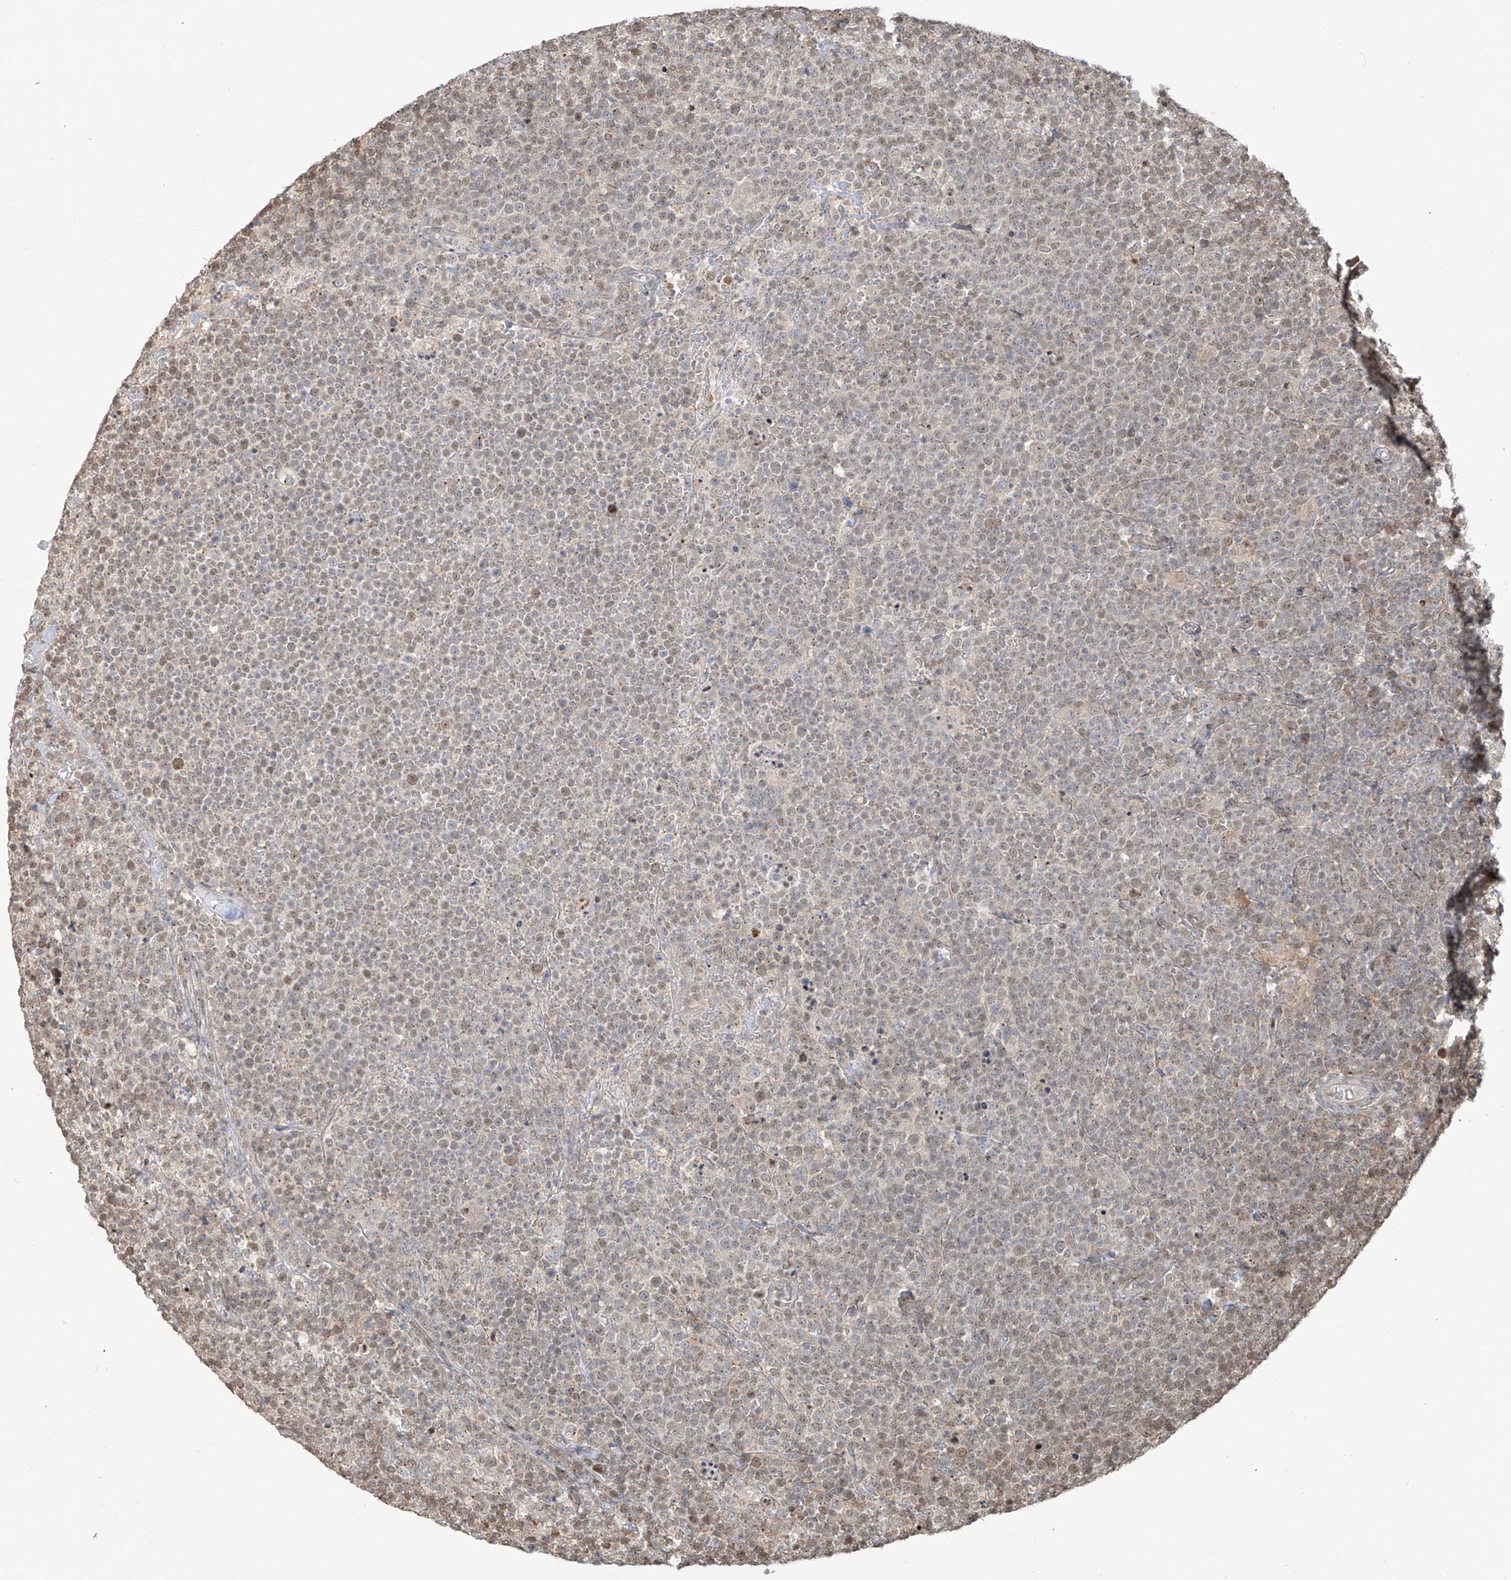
{"staining": {"intensity": "weak", "quantity": "<25%", "location": "nuclear"}, "tissue": "lymphoma", "cell_type": "Tumor cells", "image_type": "cancer", "snomed": [{"axis": "morphology", "description": "Malignant lymphoma, non-Hodgkin's type, High grade"}, {"axis": "topography", "description": "Lymph node"}], "caption": "Immunohistochemistry micrograph of neoplastic tissue: malignant lymphoma, non-Hodgkin's type (high-grade) stained with DAB (3,3'-diaminobenzidine) exhibits no significant protein expression in tumor cells.", "gene": "VMP1", "patient": {"sex": "male", "age": 61}}